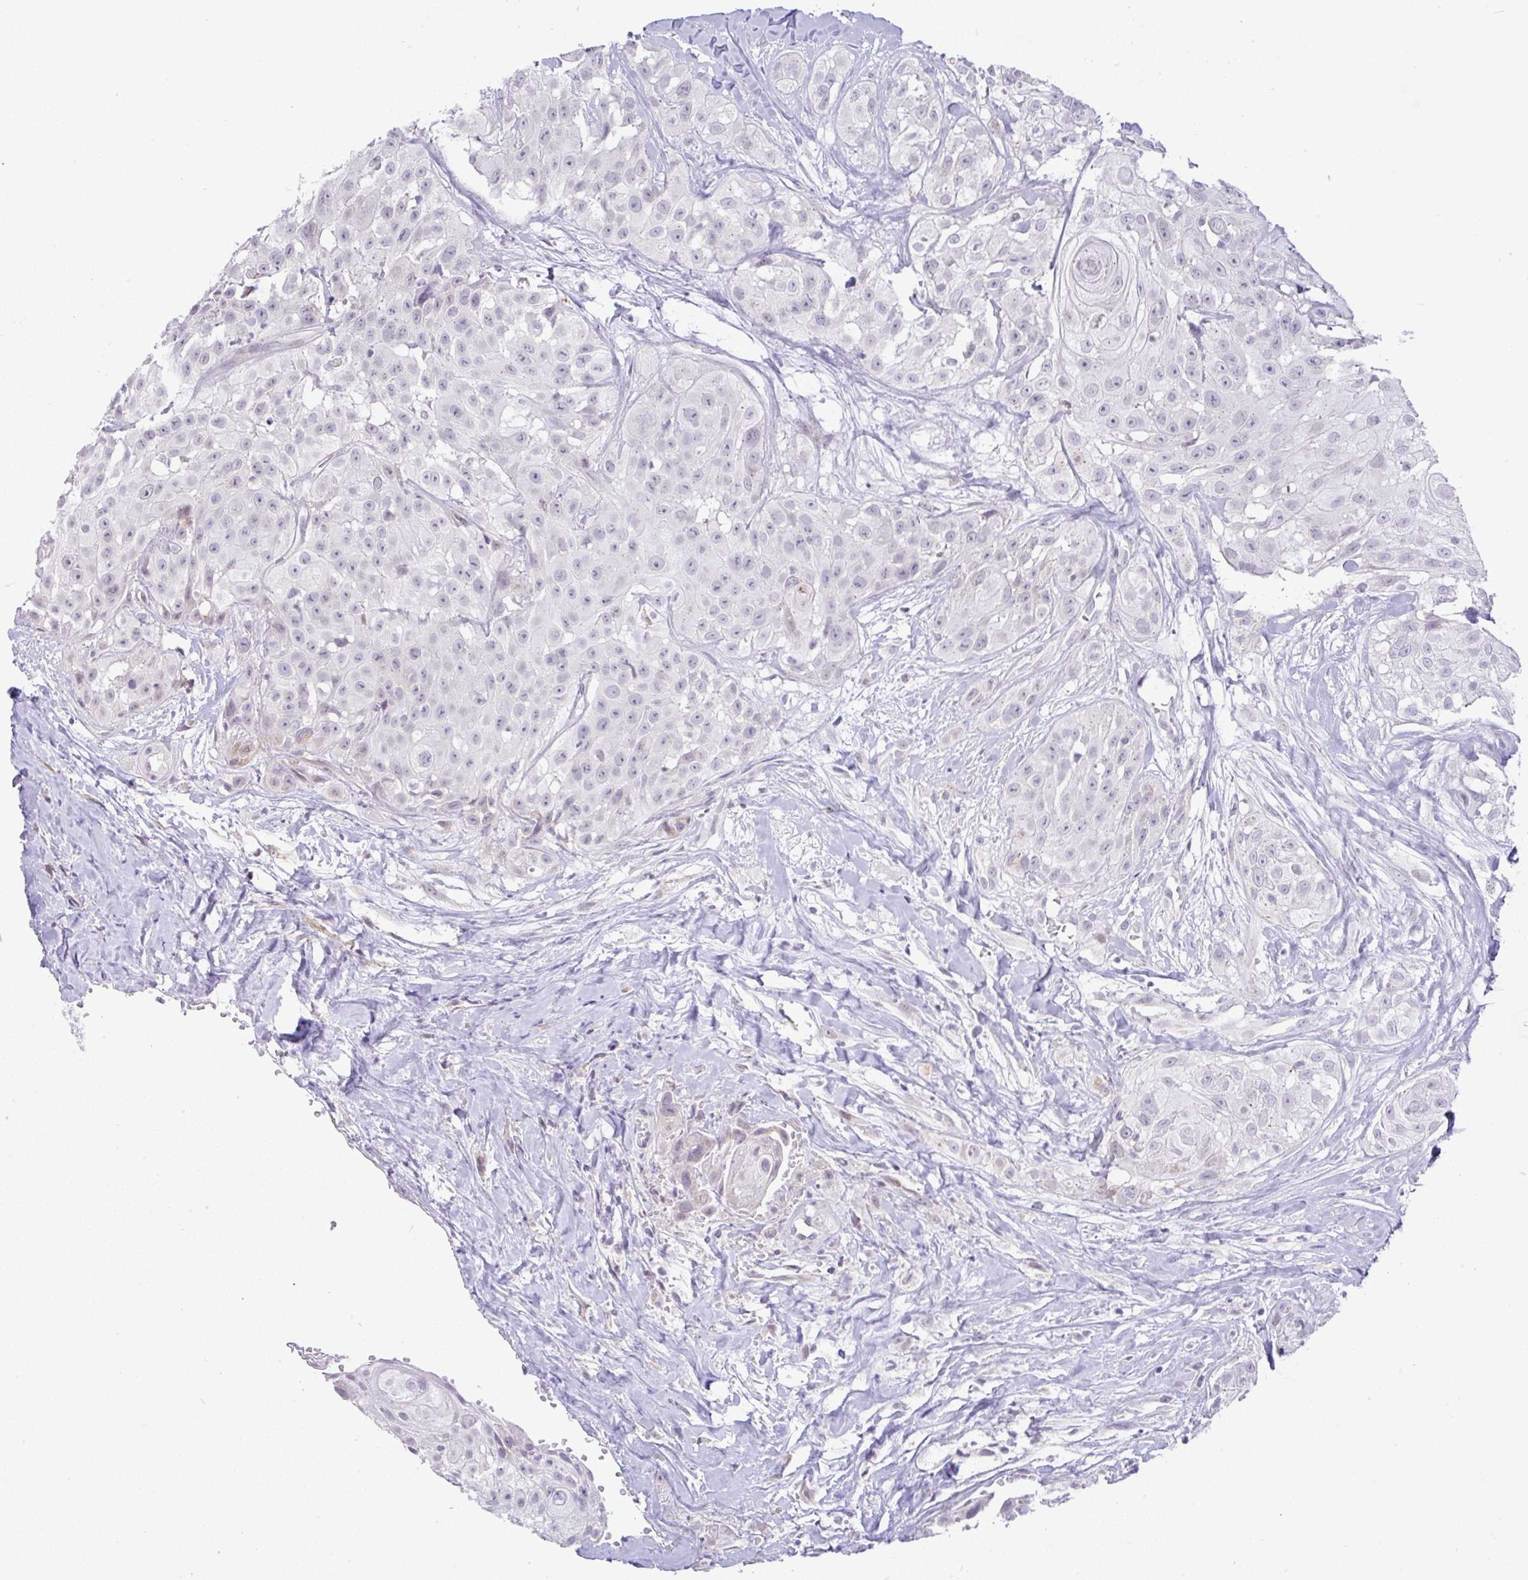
{"staining": {"intensity": "negative", "quantity": "none", "location": "none"}, "tissue": "head and neck cancer", "cell_type": "Tumor cells", "image_type": "cancer", "snomed": [{"axis": "morphology", "description": "Squamous cell carcinoma, NOS"}, {"axis": "topography", "description": "Head-Neck"}], "caption": "High magnification brightfield microscopy of squamous cell carcinoma (head and neck) stained with DAB (brown) and counterstained with hematoxylin (blue): tumor cells show no significant expression.", "gene": "FAM177A1", "patient": {"sex": "male", "age": 83}}